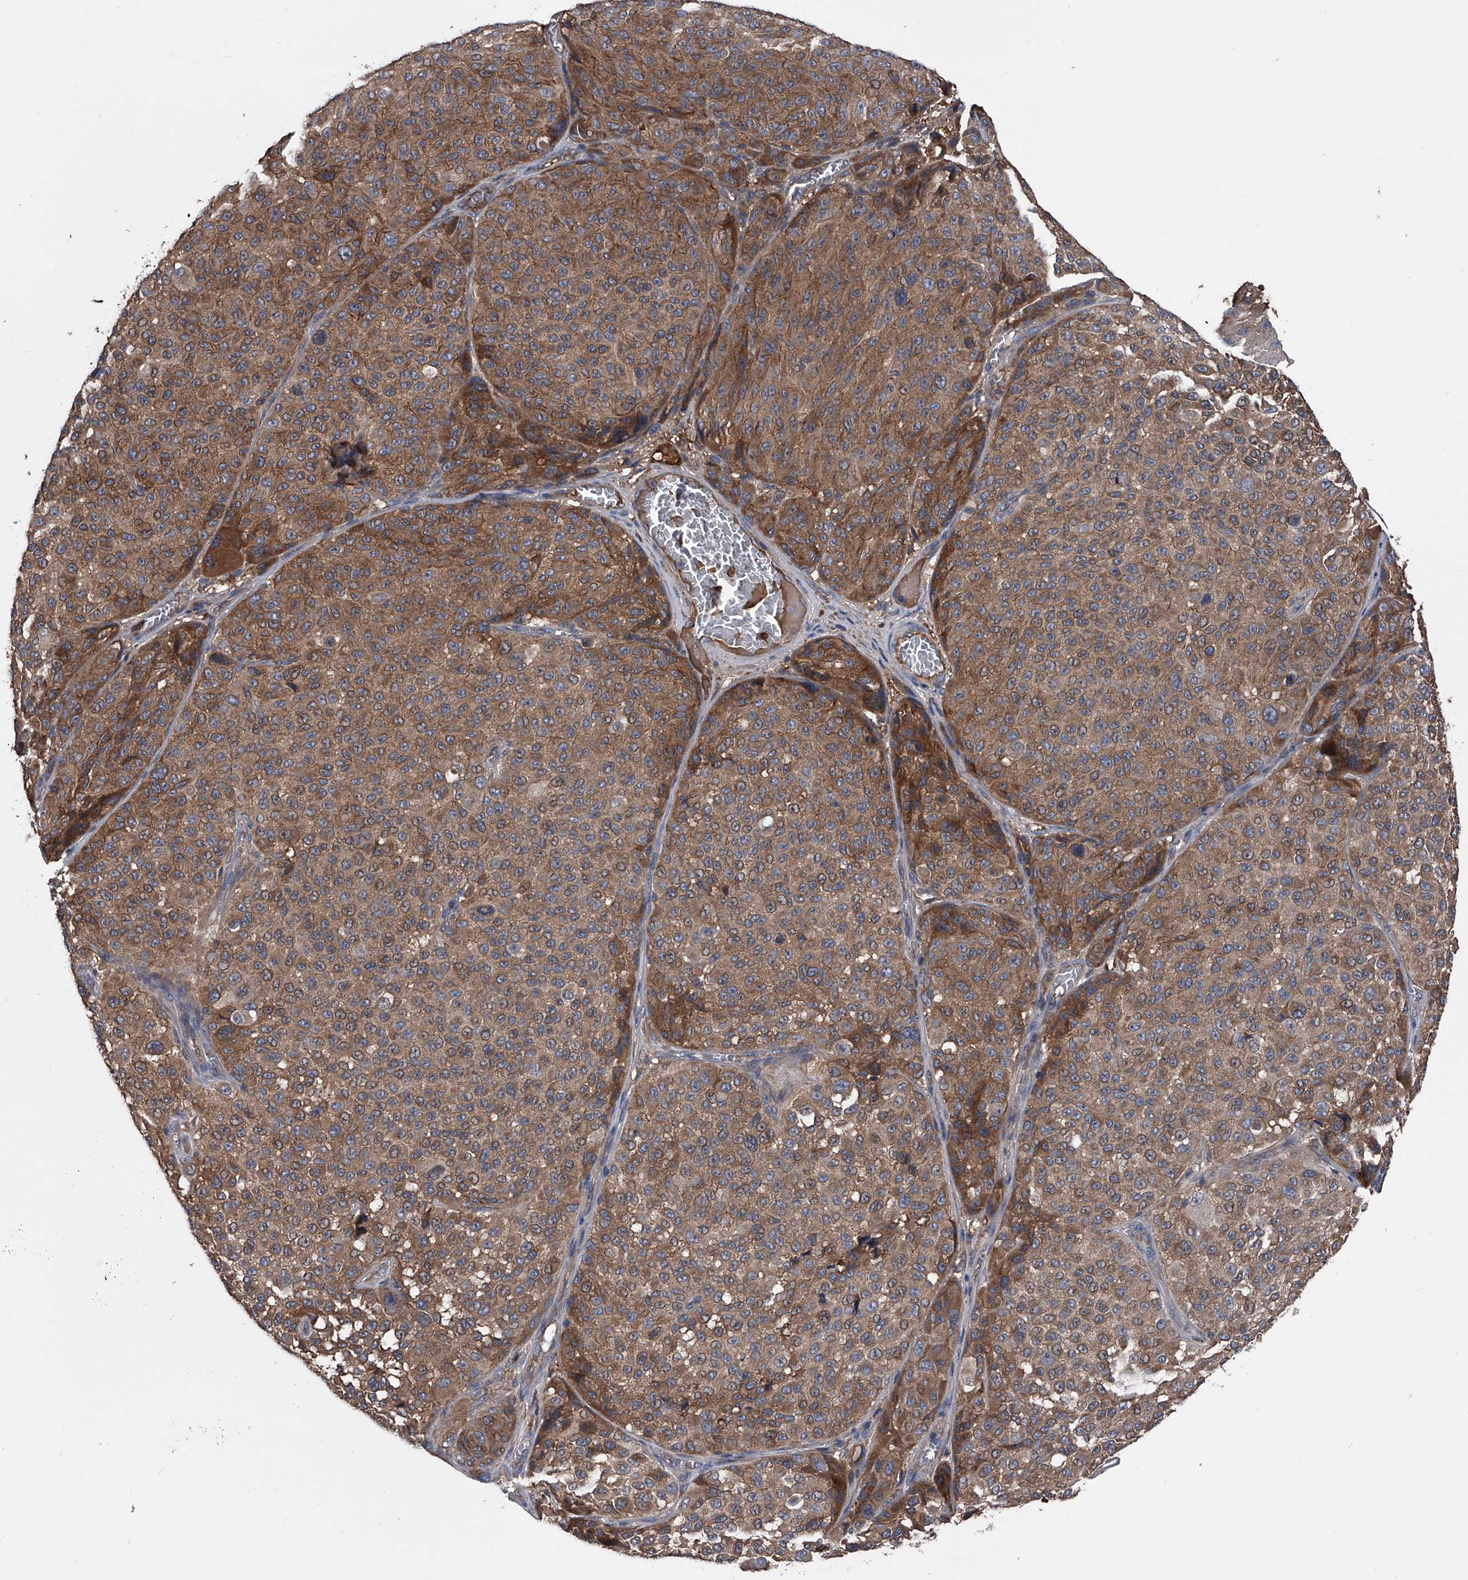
{"staining": {"intensity": "moderate", "quantity": ">75%", "location": "cytoplasmic/membranous"}, "tissue": "melanoma", "cell_type": "Tumor cells", "image_type": "cancer", "snomed": [{"axis": "morphology", "description": "Malignant melanoma, NOS"}, {"axis": "topography", "description": "Skin"}], "caption": "Malignant melanoma stained with IHC shows moderate cytoplasmic/membranous expression in approximately >75% of tumor cells.", "gene": "KIF13A", "patient": {"sex": "male", "age": 83}}